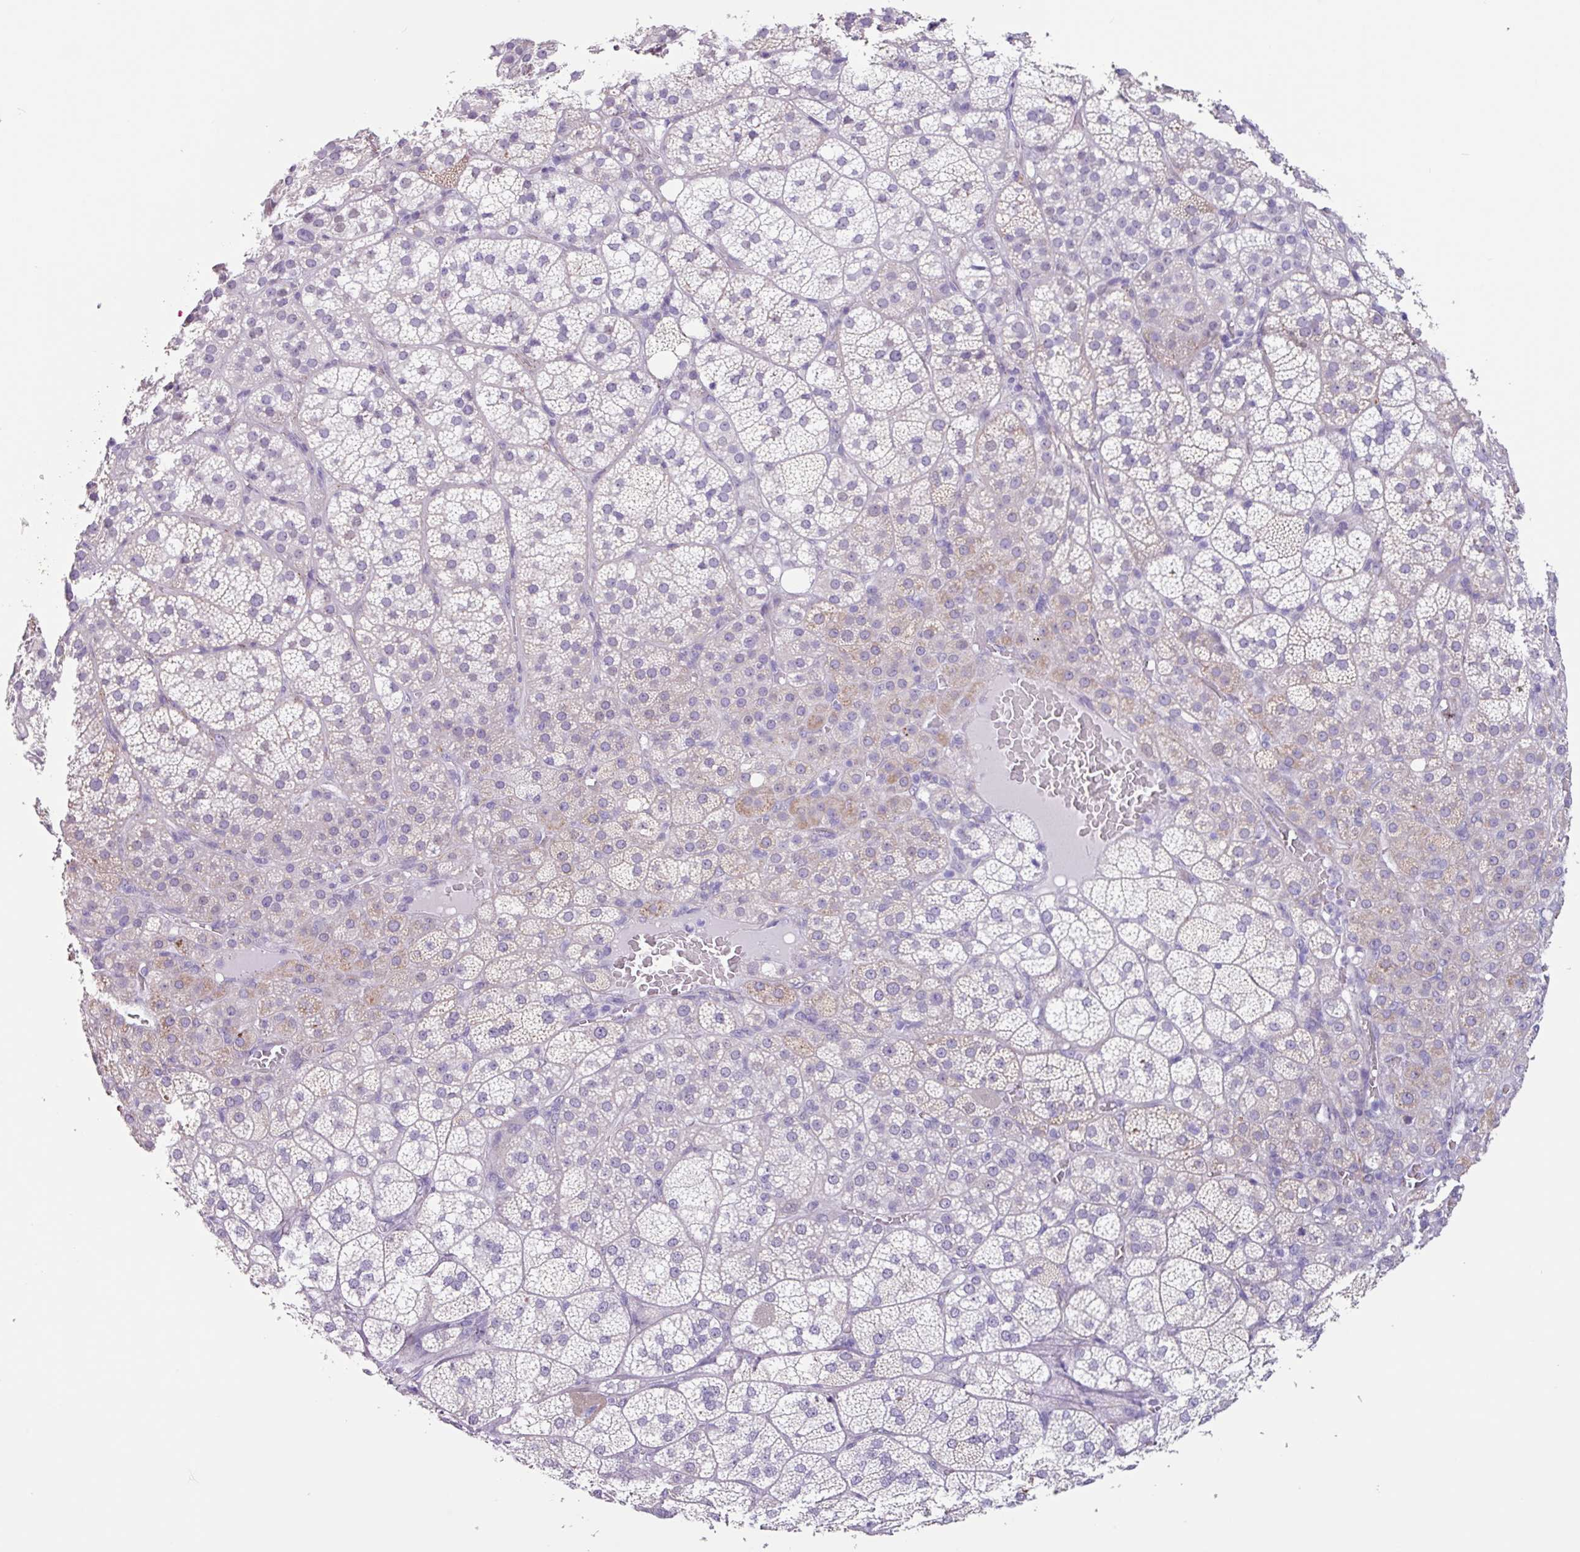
{"staining": {"intensity": "moderate", "quantity": "<25%", "location": "cytoplasmic/membranous"}, "tissue": "adrenal gland", "cell_type": "Glandular cells", "image_type": "normal", "snomed": [{"axis": "morphology", "description": "Normal tissue, NOS"}, {"axis": "topography", "description": "Adrenal gland"}], "caption": "A brown stain shows moderate cytoplasmic/membranous positivity of a protein in glandular cells of normal adrenal gland. (Stains: DAB (3,3'-diaminobenzidine) in brown, nuclei in blue, Microscopy: brightfield microscopy at high magnification).", "gene": "OTX1", "patient": {"sex": "female", "age": 60}}